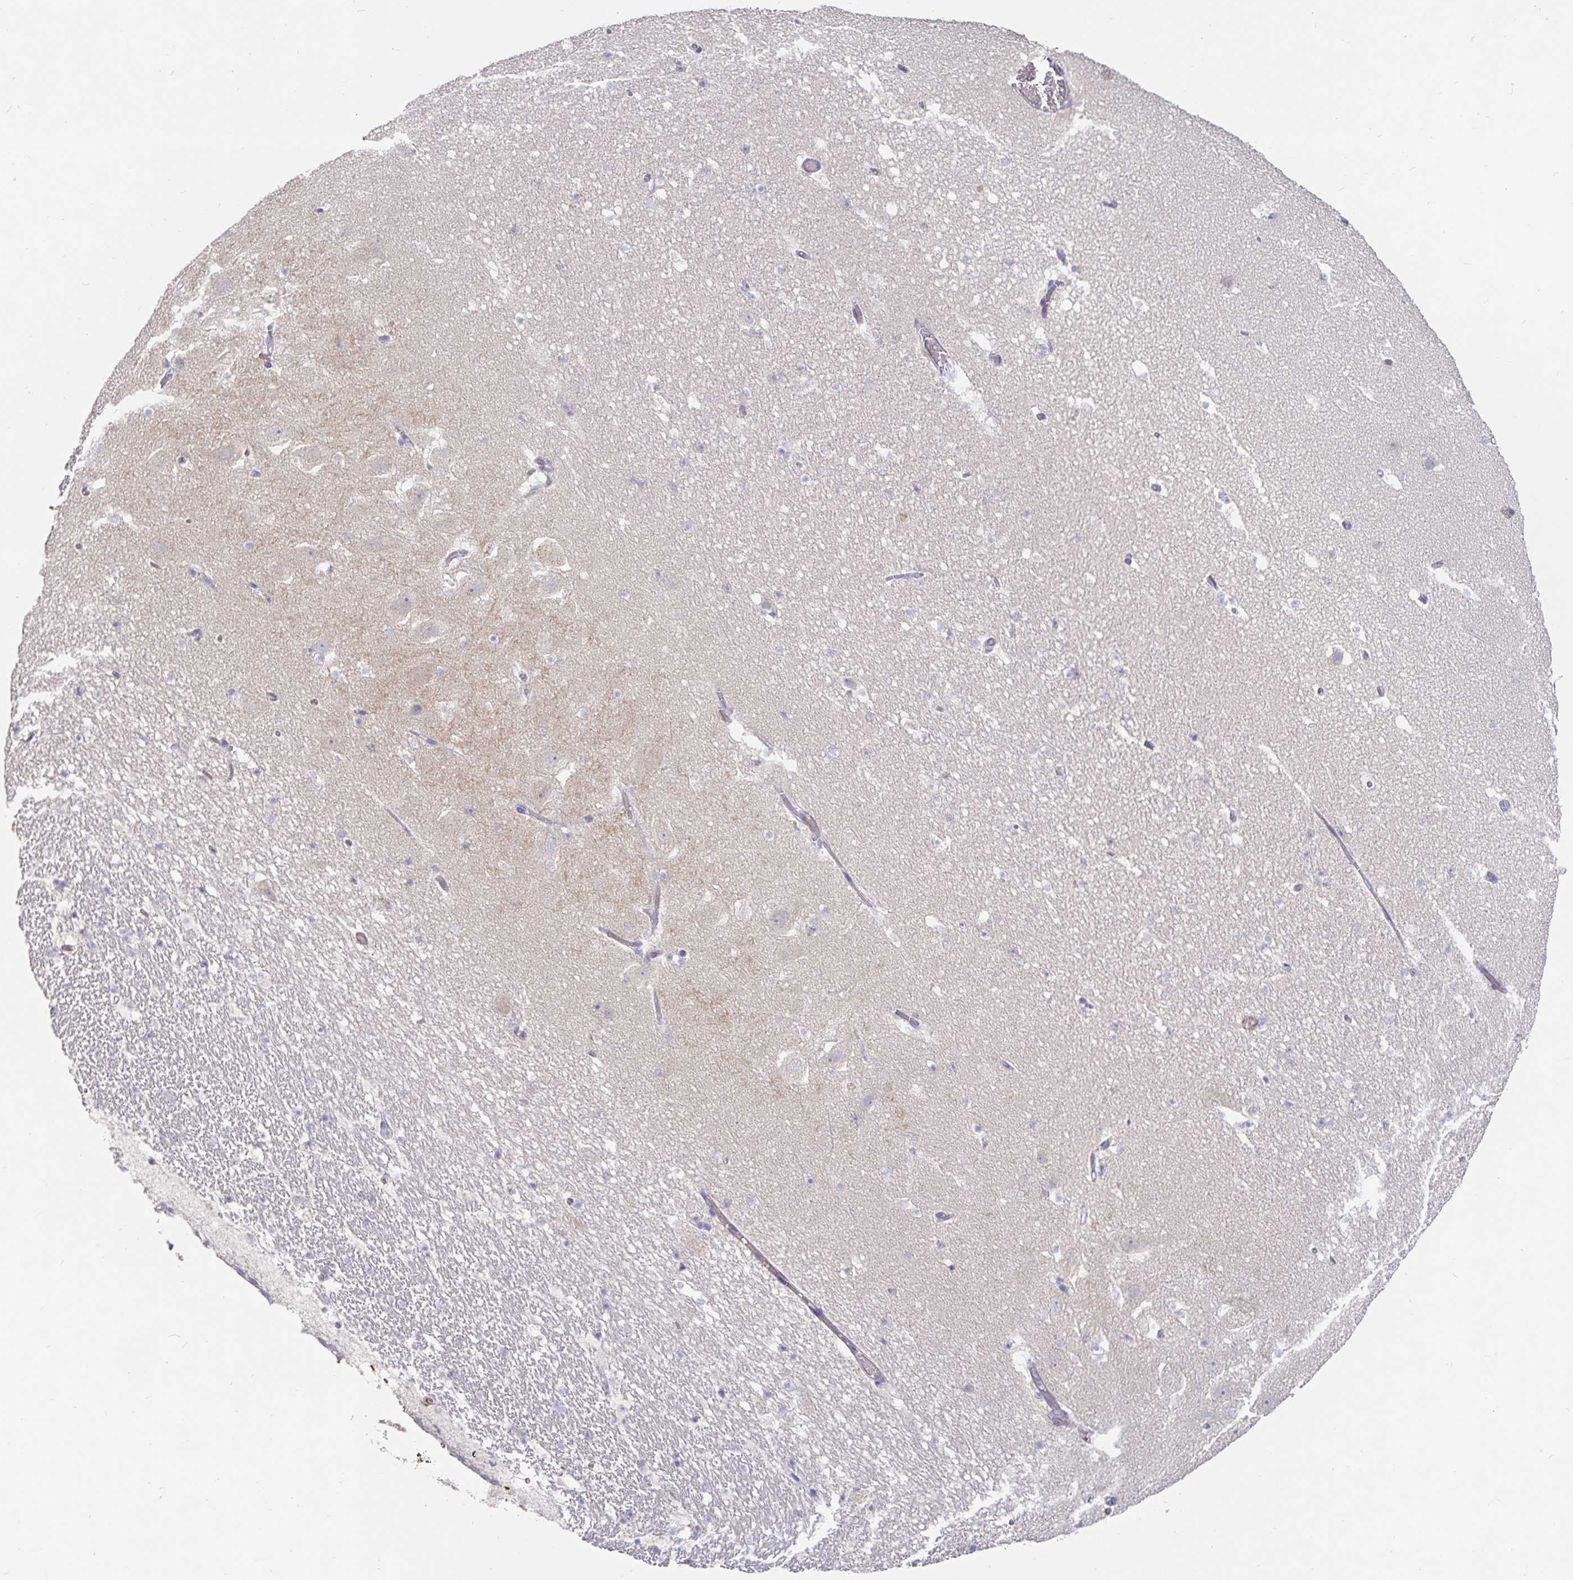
{"staining": {"intensity": "negative", "quantity": "none", "location": "none"}, "tissue": "hippocampus", "cell_type": "Glial cells", "image_type": "normal", "snomed": [{"axis": "morphology", "description": "Normal tissue, NOS"}, {"axis": "topography", "description": "Hippocampus"}], "caption": "High power microscopy histopathology image of an IHC histopathology image of unremarkable hippocampus, revealing no significant expression in glial cells. (Brightfield microscopy of DAB (3,3'-diaminobenzidine) immunohistochemistry at high magnification).", "gene": "SPPL3", "patient": {"sex": "female", "age": 42}}